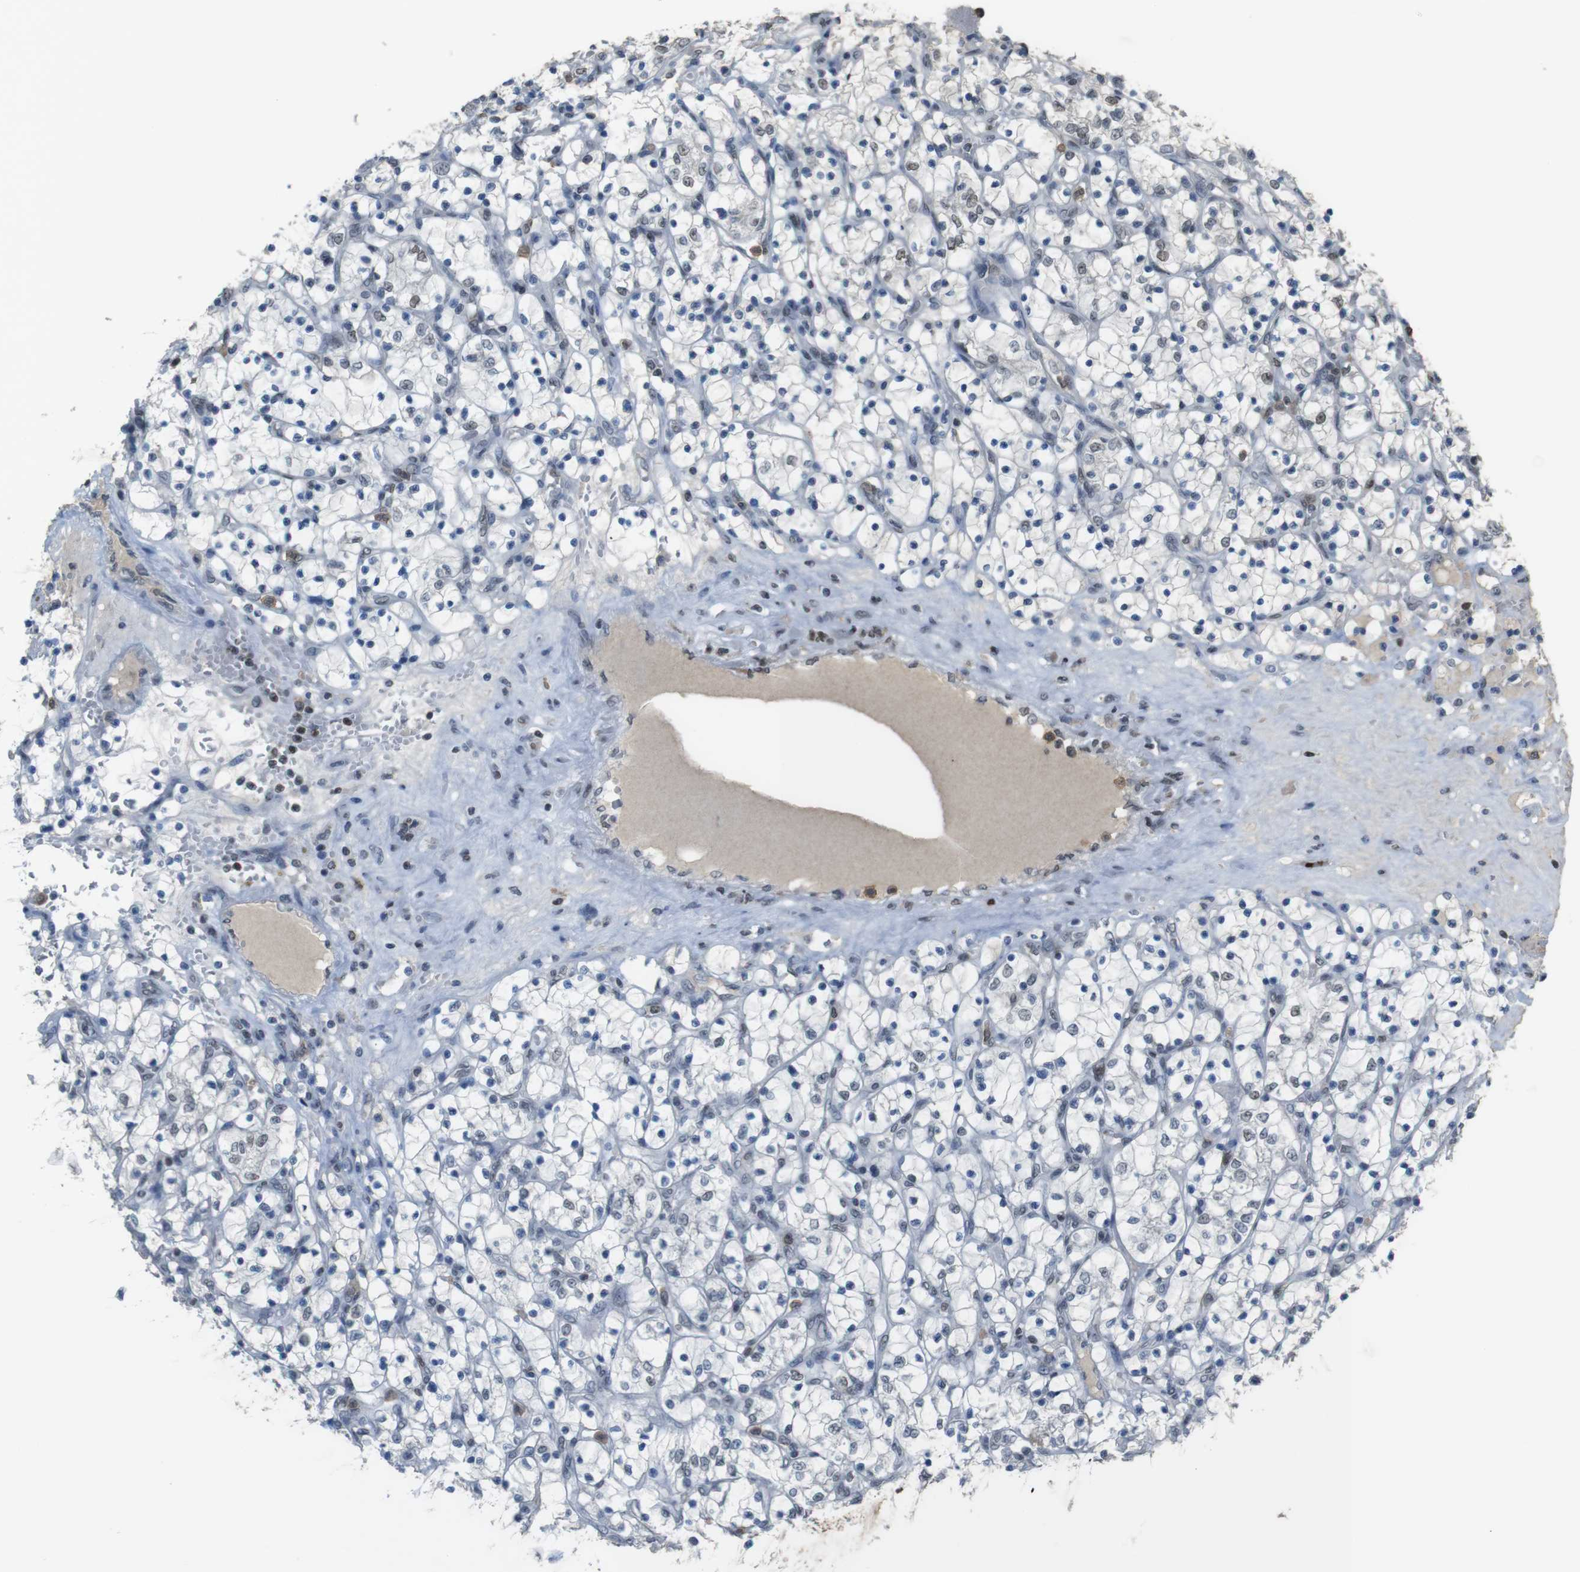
{"staining": {"intensity": "negative", "quantity": "none", "location": "none"}, "tissue": "renal cancer", "cell_type": "Tumor cells", "image_type": "cancer", "snomed": [{"axis": "morphology", "description": "Adenocarcinoma, NOS"}, {"axis": "topography", "description": "Kidney"}], "caption": "IHC histopathology image of renal adenocarcinoma stained for a protein (brown), which exhibits no expression in tumor cells.", "gene": "SUB1", "patient": {"sex": "female", "age": 69}}